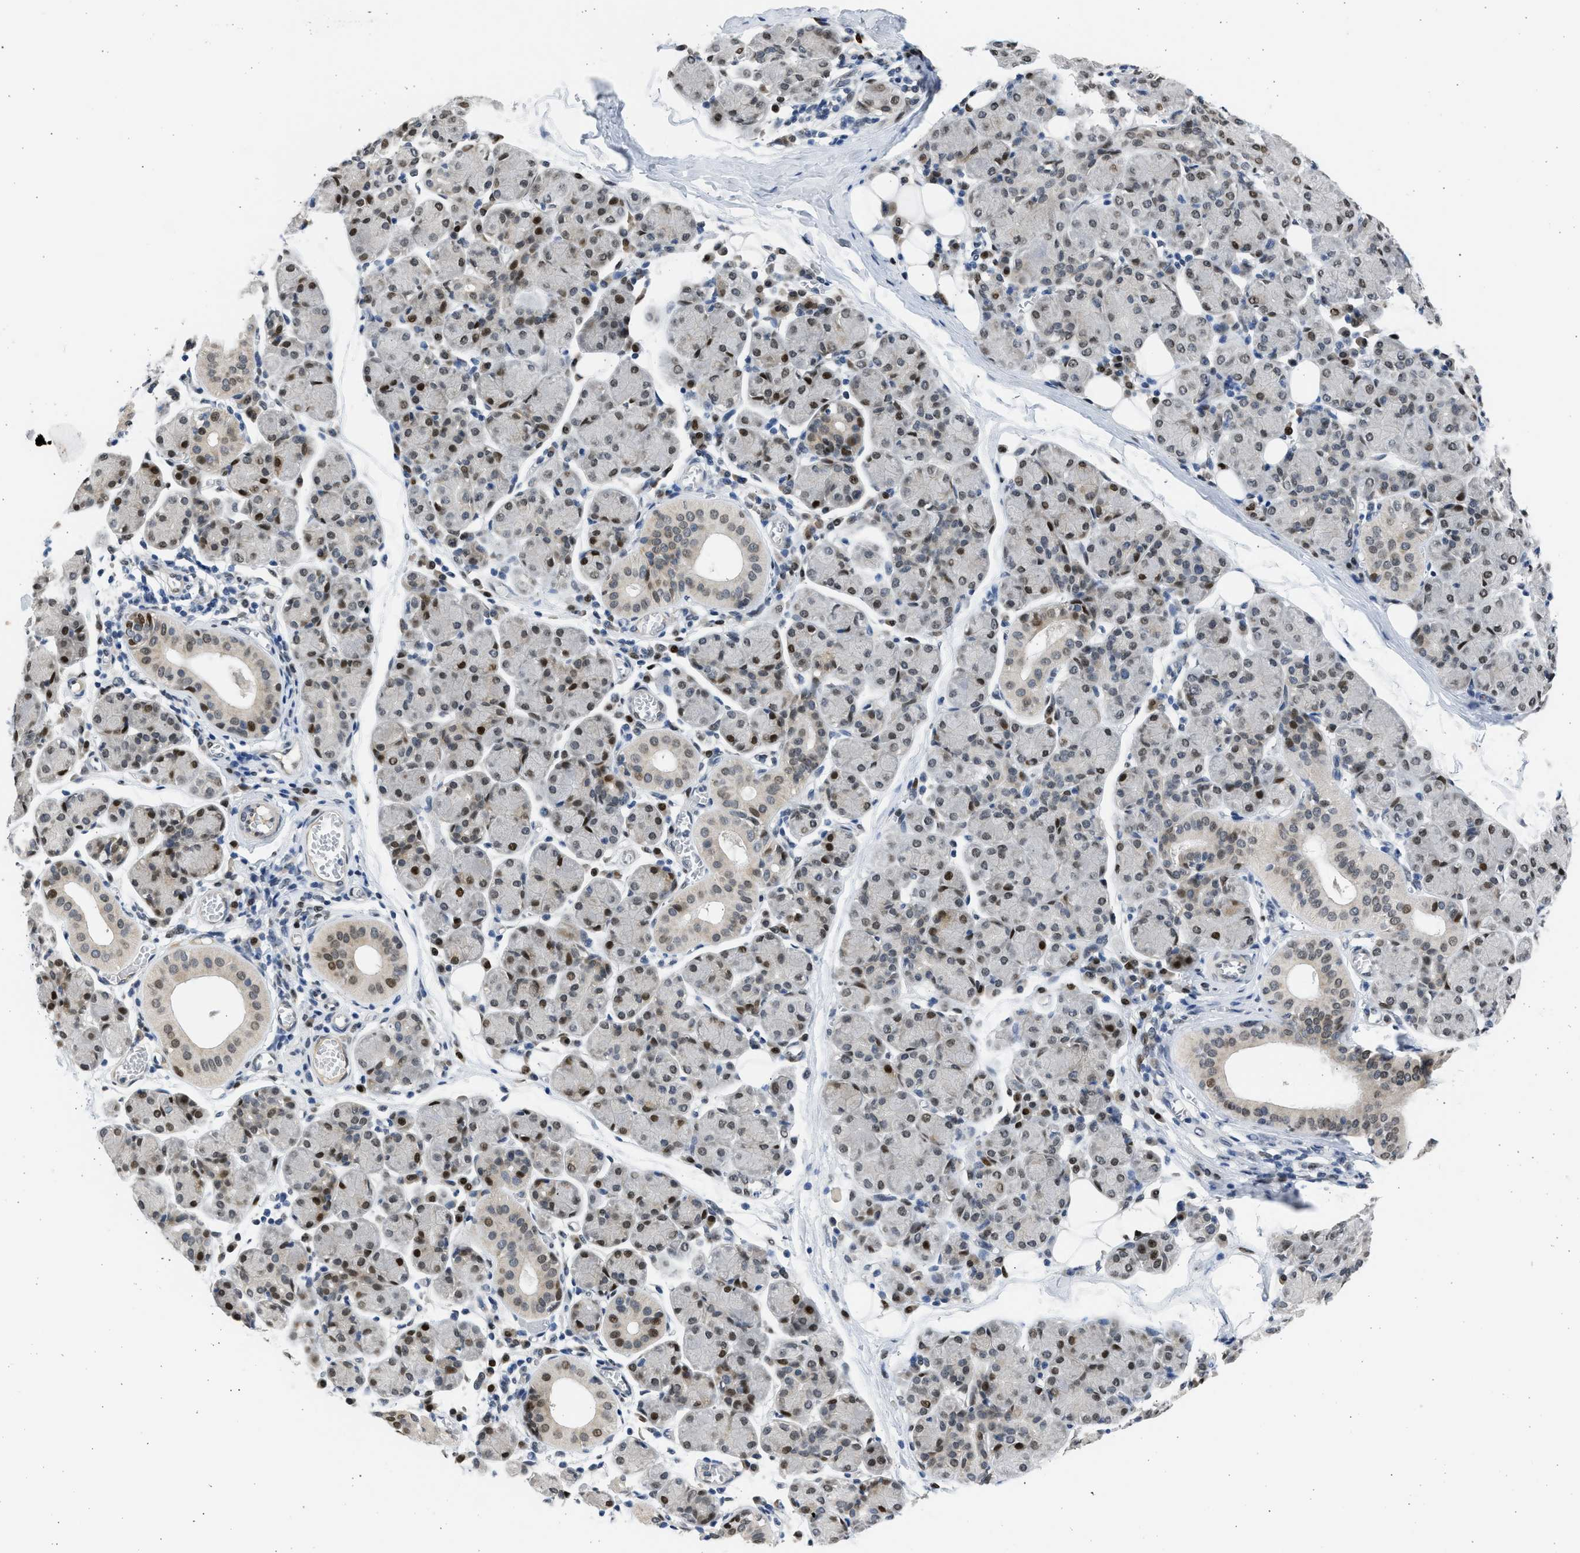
{"staining": {"intensity": "moderate", "quantity": "25%-75%", "location": "nuclear"}, "tissue": "salivary gland", "cell_type": "Glandular cells", "image_type": "normal", "snomed": [{"axis": "morphology", "description": "Normal tissue, NOS"}, {"axis": "morphology", "description": "Inflammation, NOS"}, {"axis": "topography", "description": "Lymph node"}, {"axis": "topography", "description": "Salivary gland"}], "caption": "Immunohistochemical staining of unremarkable salivary gland displays medium levels of moderate nuclear expression in about 25%-75% of glandular cells.", "gene": "HMGN3", "patient": {"sex": "male", "age": 3}}